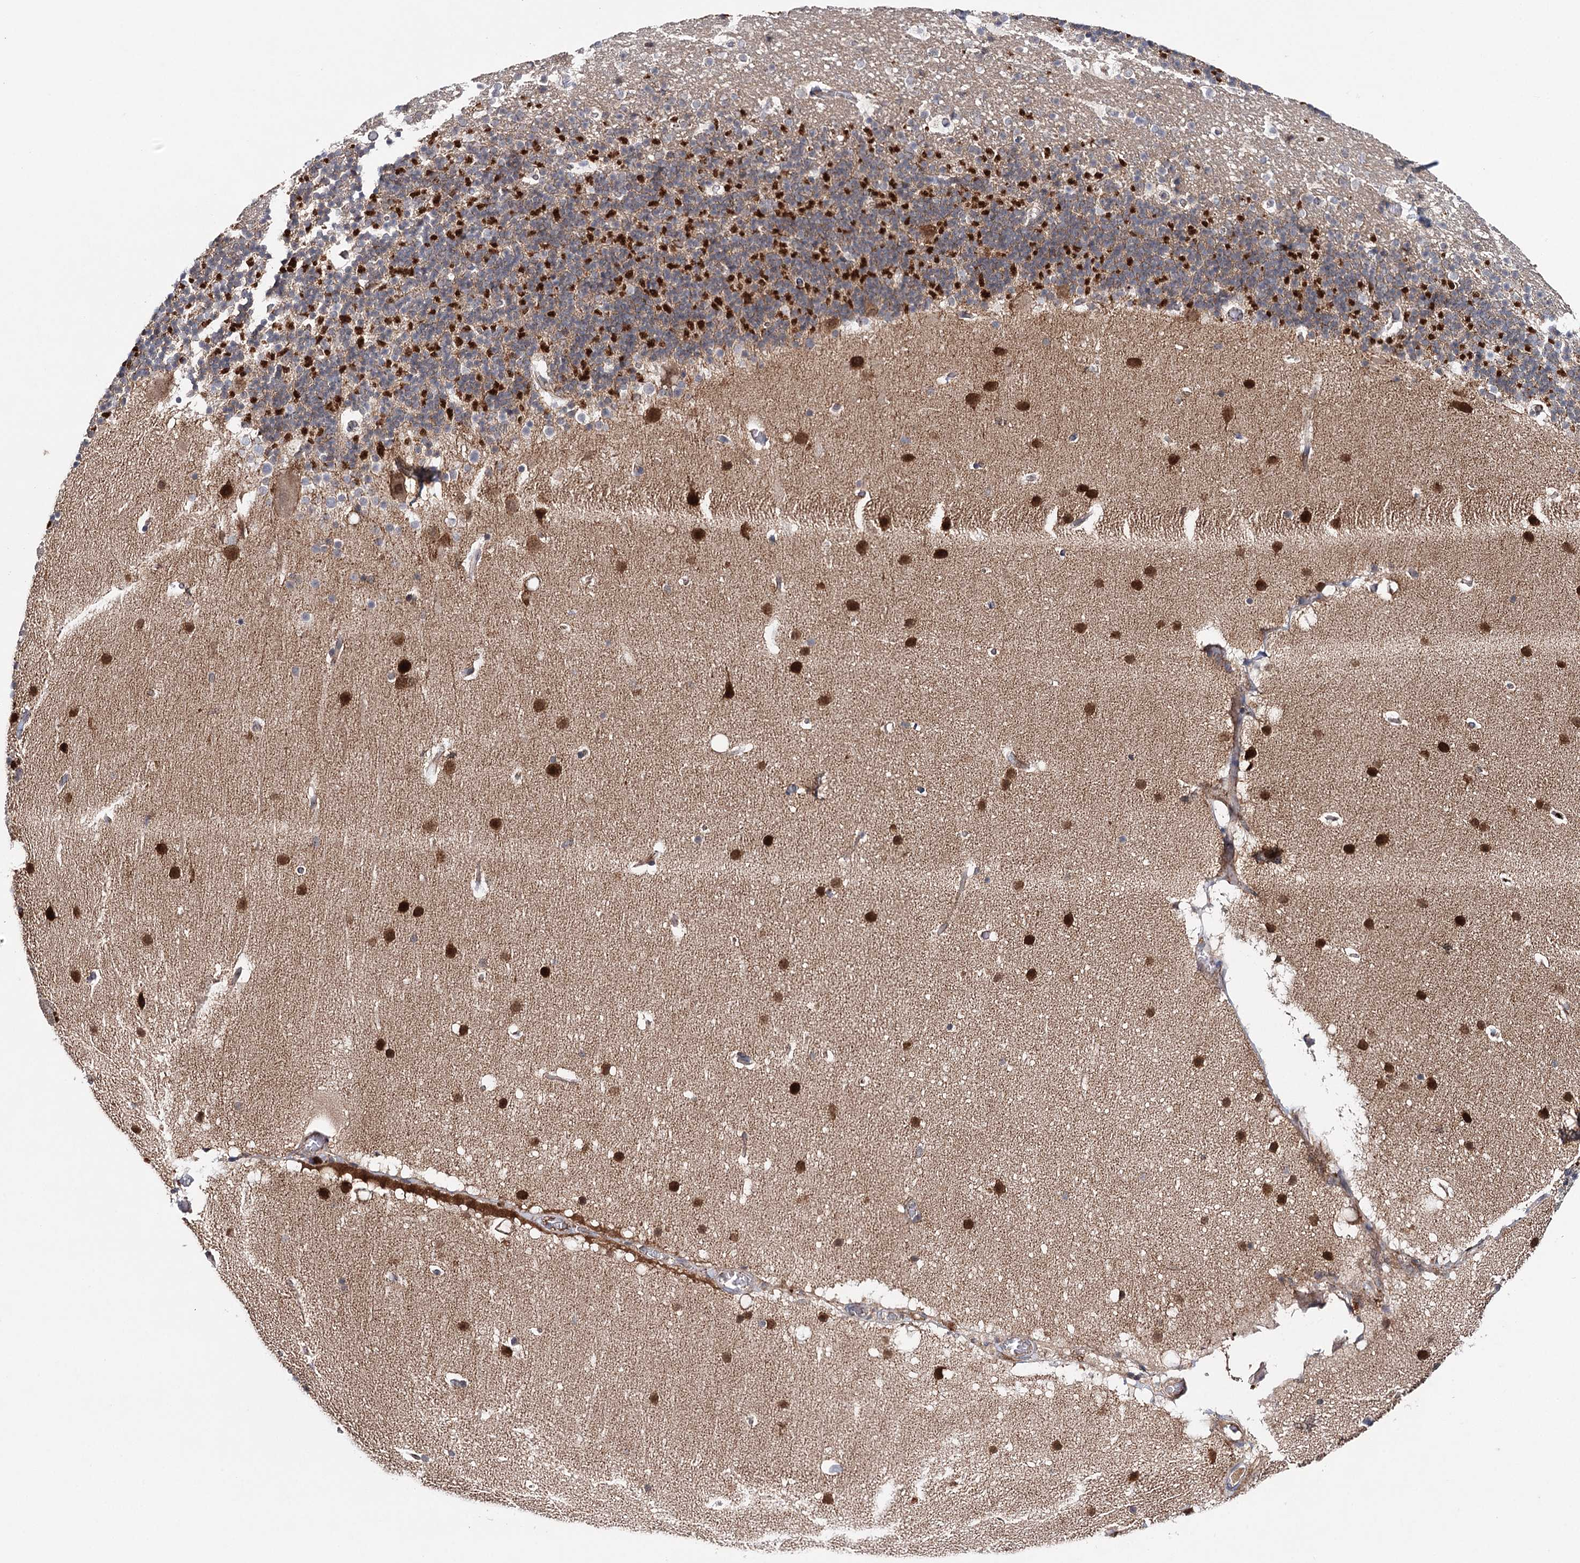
{"staining": {"intensity": "strong", "quantity": "25%-75%", "location": "cytoplasmic/membranous"}, "tissue": "cerebellum", "cell_type": "Cells in granular layer", "image_type": "normal", "snomed": [{"axis": "morphology", "description": "Normal tissue, NOS"}, {"axis": "topography", "description": "Cerebellum"}], "caption": "Protein staining of unremarkable cerebellum displays strong cytoplasmic/membranous positivity in about 25%-75% of cells in granular layer.", "gene": "PKP4", "patient": {"sex": "male", "age": 57}}